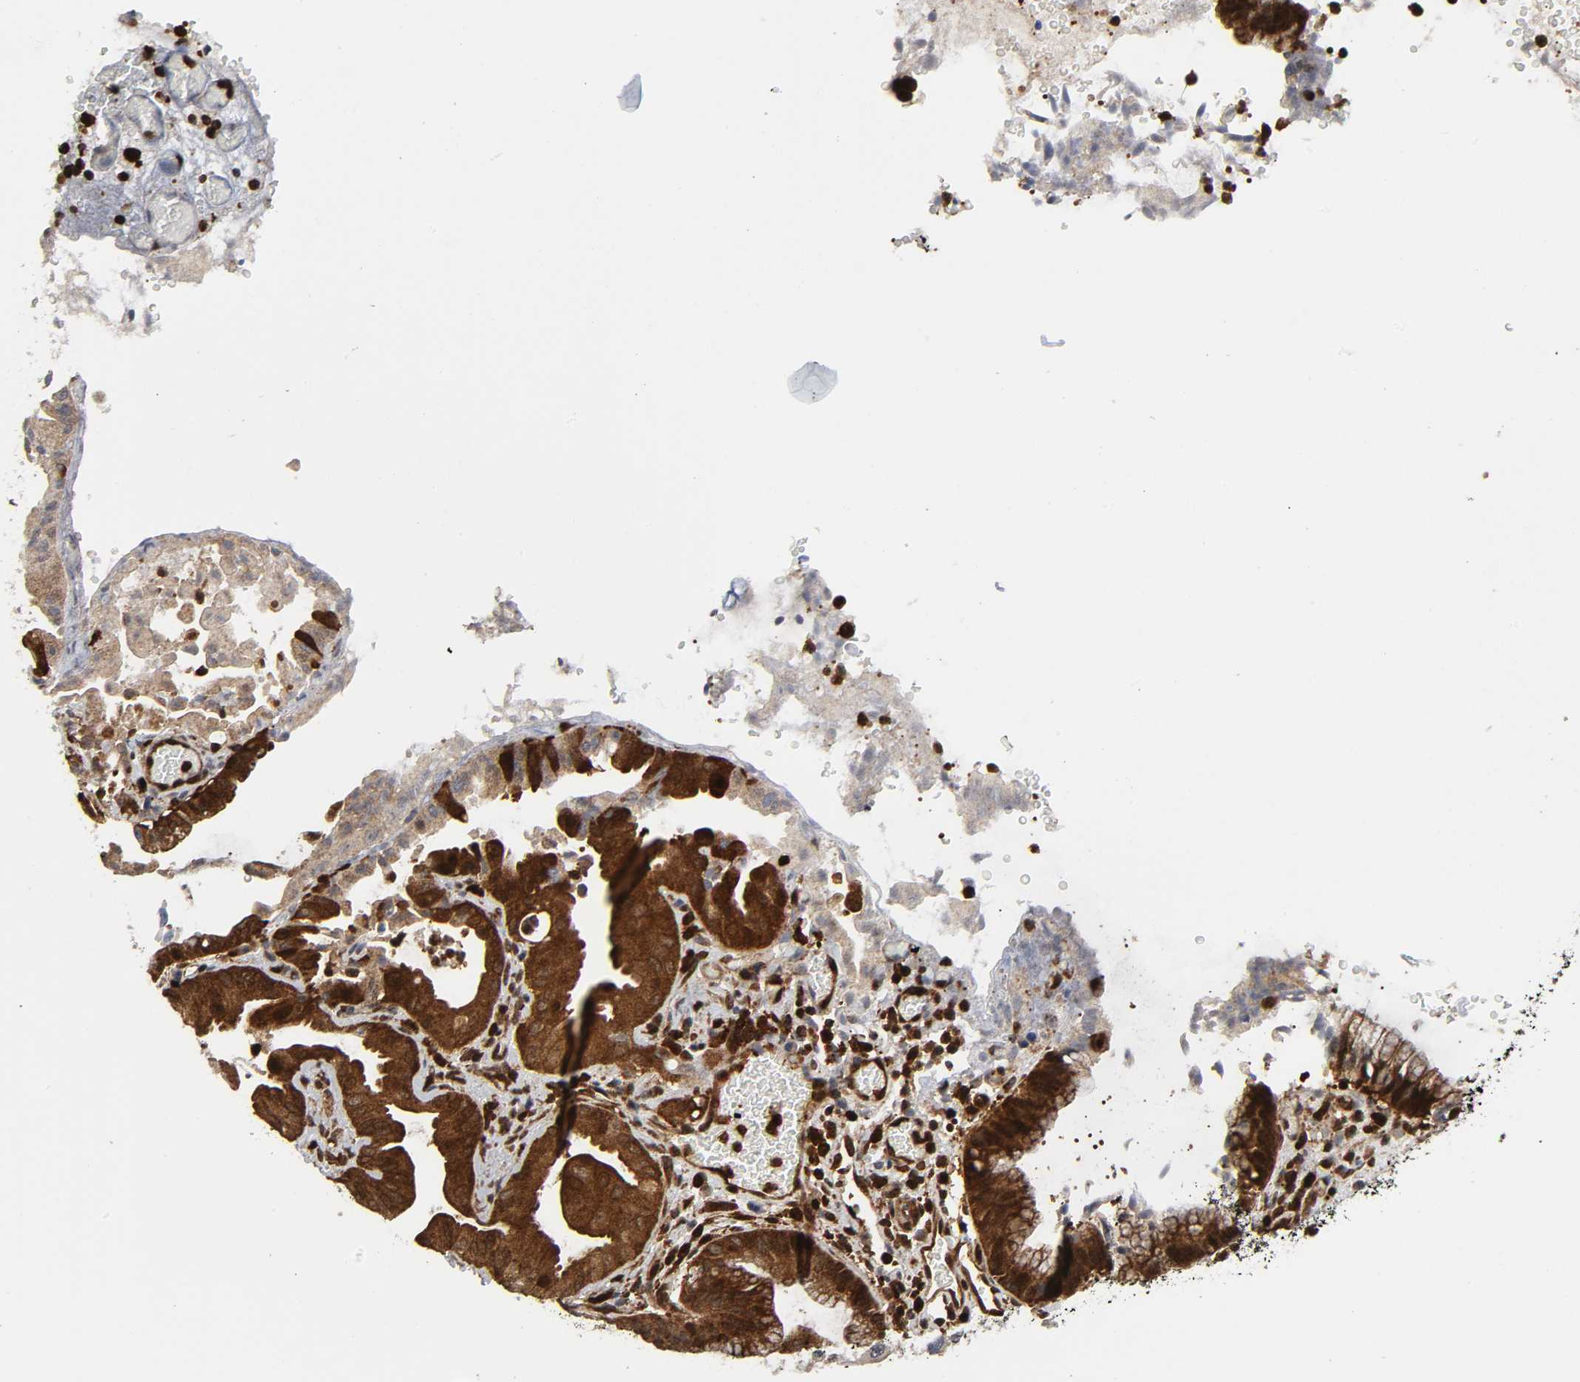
{"staining": {"intensity": "strong", "quantity": ">75%", "location": "cytoplasmic/membranous"}, "tissue": "liver cancer", "cell_type": "Tumor cells", "image_type": "cancer", "snomed": [{"axis": "morphology", "description": "Cholangiocarcinoma"}, {"axis": "topography", "description": "Liver"}], "caption": "An image showing strong cytoplasmic/membranous positivity in about >75% of tumor cells in cholangiocarcinoma (liver), as visualized by brown immunohistochemical staining.", "gene": "MAPK1", "patient": {"sex": "male", "age": 58}}